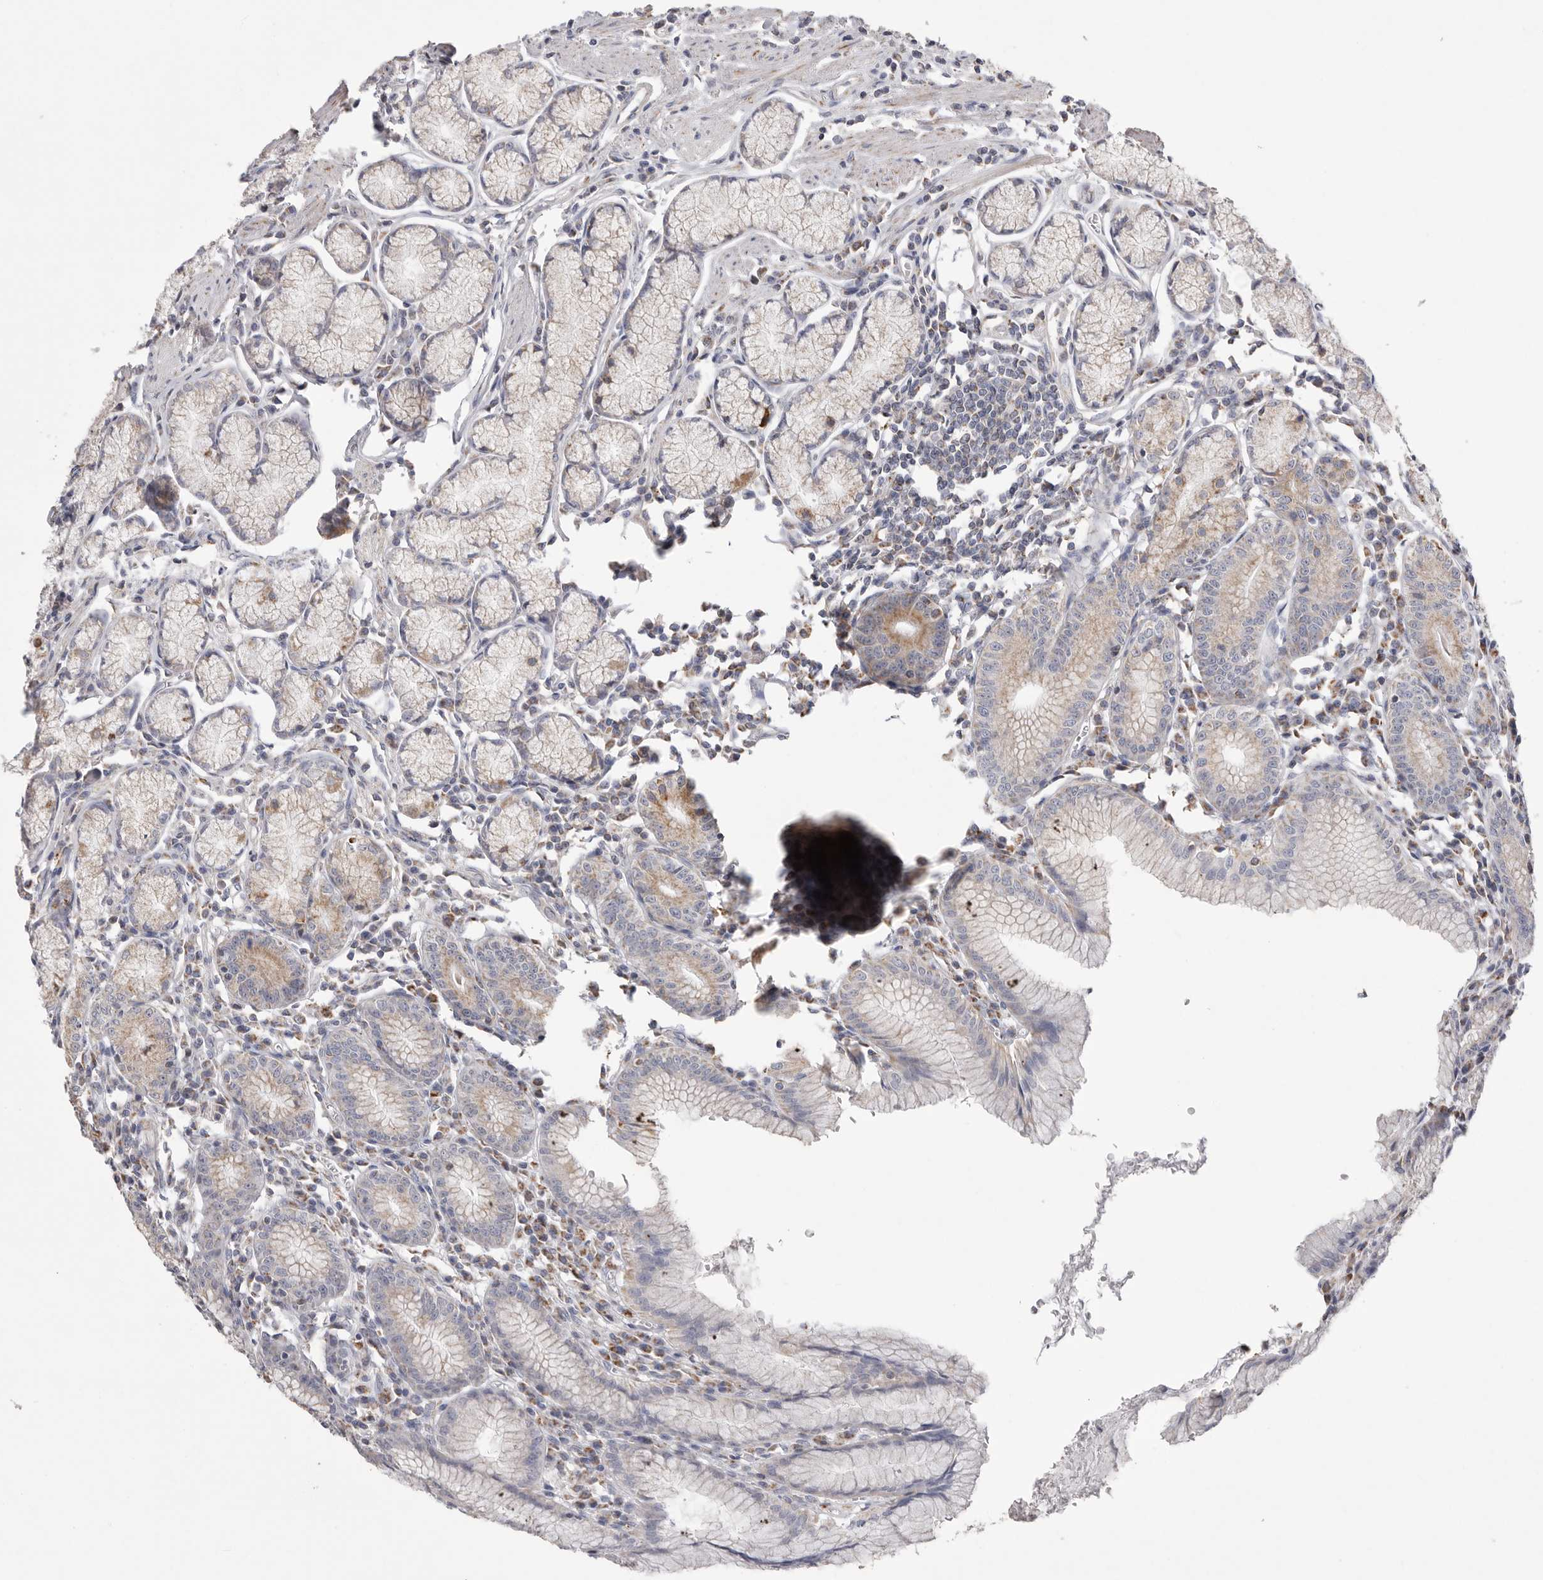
{"staining": {"intensity": "weak", "quantity": "25%-75%", "location": "cytoplasmic/membranous"}, "tissue": "stomach", "cell_type": "Glandular cells", "image_type": "normal", "snomed": [{"axis": "morphology", "description": "Normal tissue, NOS"}, {"axis": "topography", "description": "Stomach"}], "caption": "IHC of benign stomach displays low levels of weak cytoplasmic/membranous expression in about 25%-75% of glandular cells.", "gene": "VDAC3", "patient": {"sex": "male", "age": 55}}